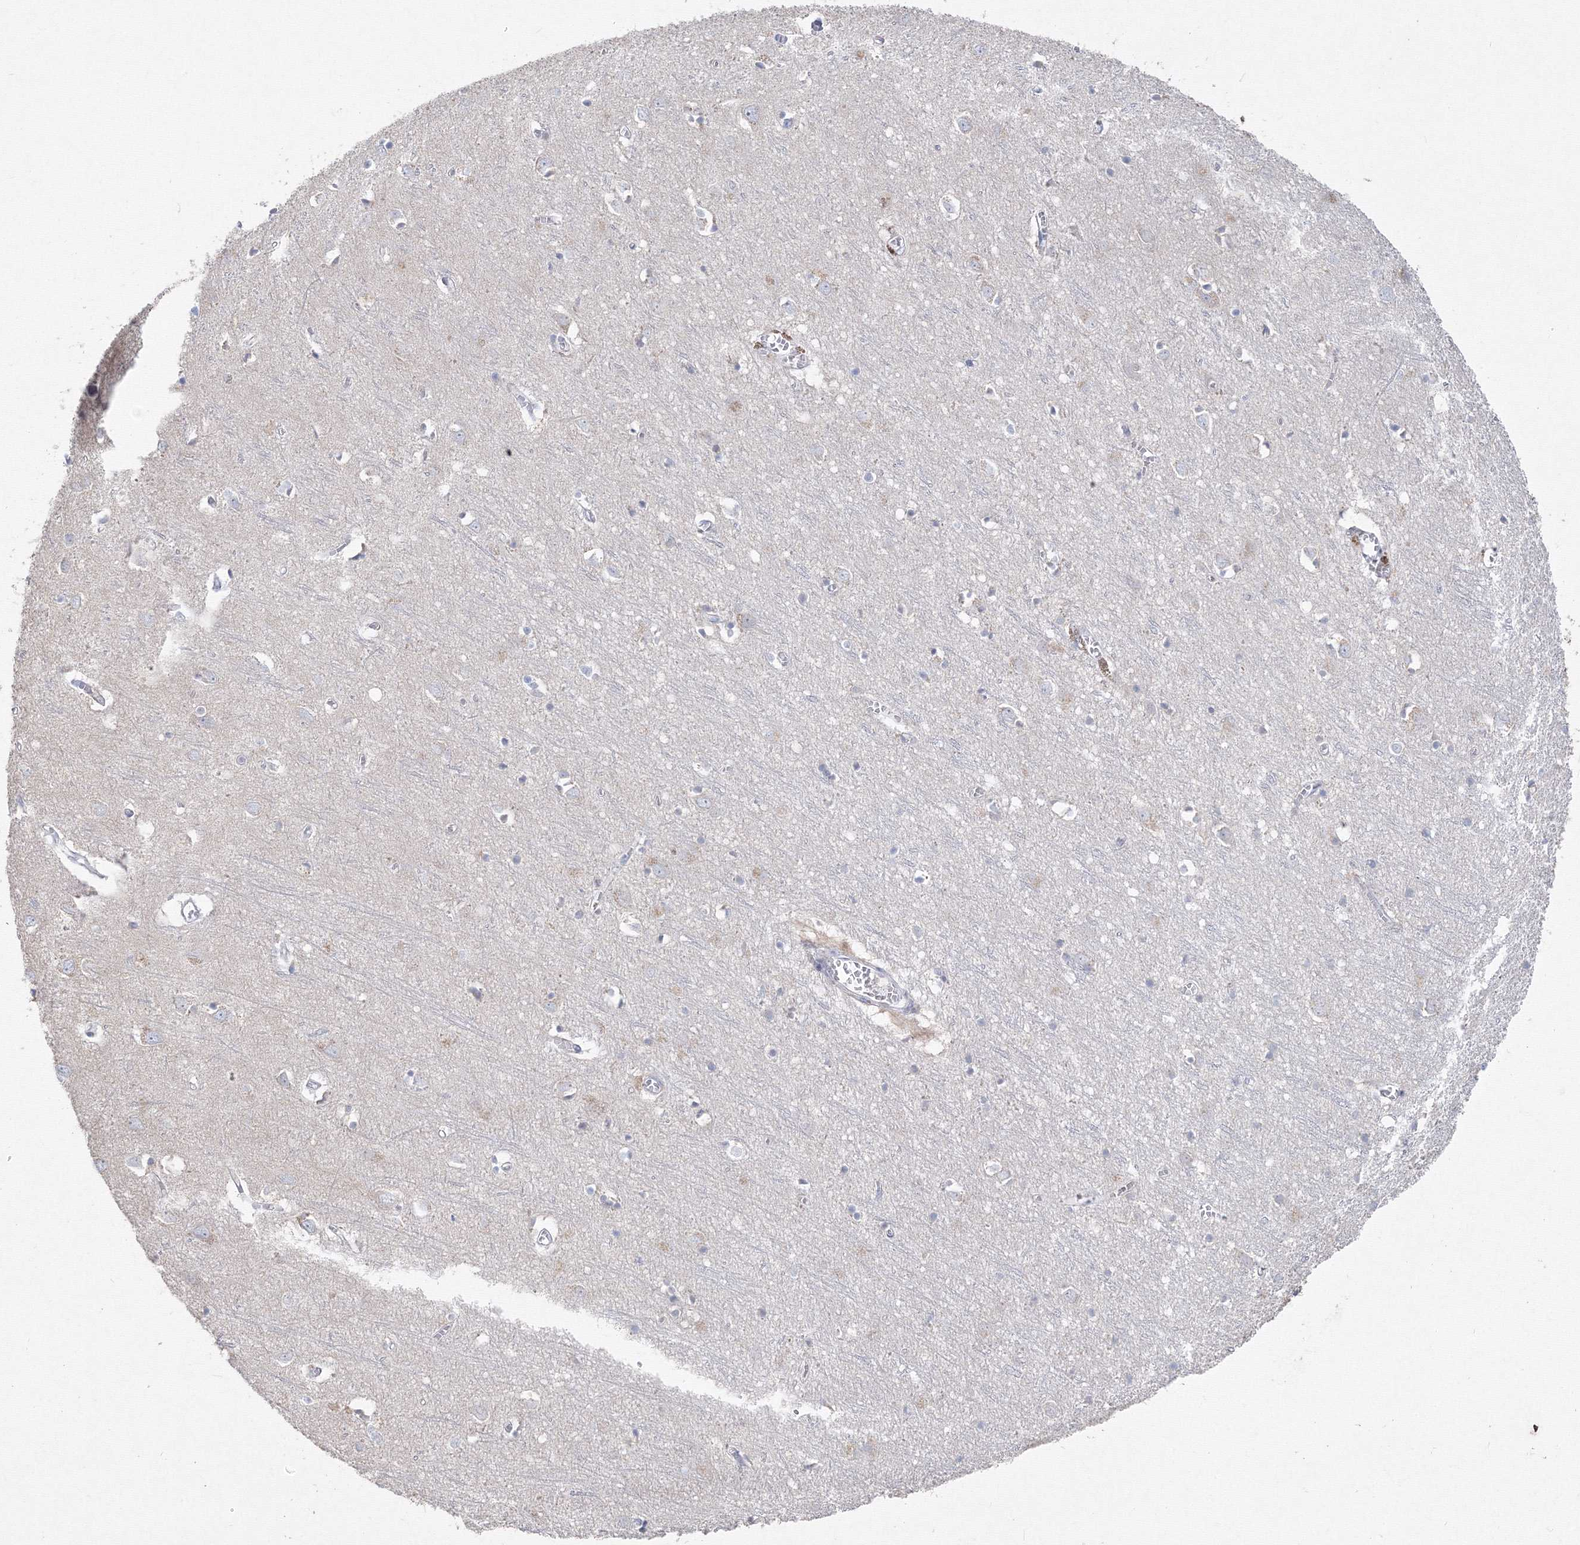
{"staining": {"intensity": "negative", "quantity": "none", "location": "none"}, "tissue": "cerebral cortex", "cell_type": "Endothelial cells", "image_type": "normal", "snomed": [{"axis": "morphology", "description": "Normal tissue, NOS"}, {"axis": "topography", "description": "Cerebral cortex"}], "caption": "Immunohistochemical staining of unremarkable human cerebral cortex demonstrates no significant staining in endothelial cells. Nuclei are stained in blue.", "gene": "FBXL8", "patient": {"sex": "female", "age": 64}}